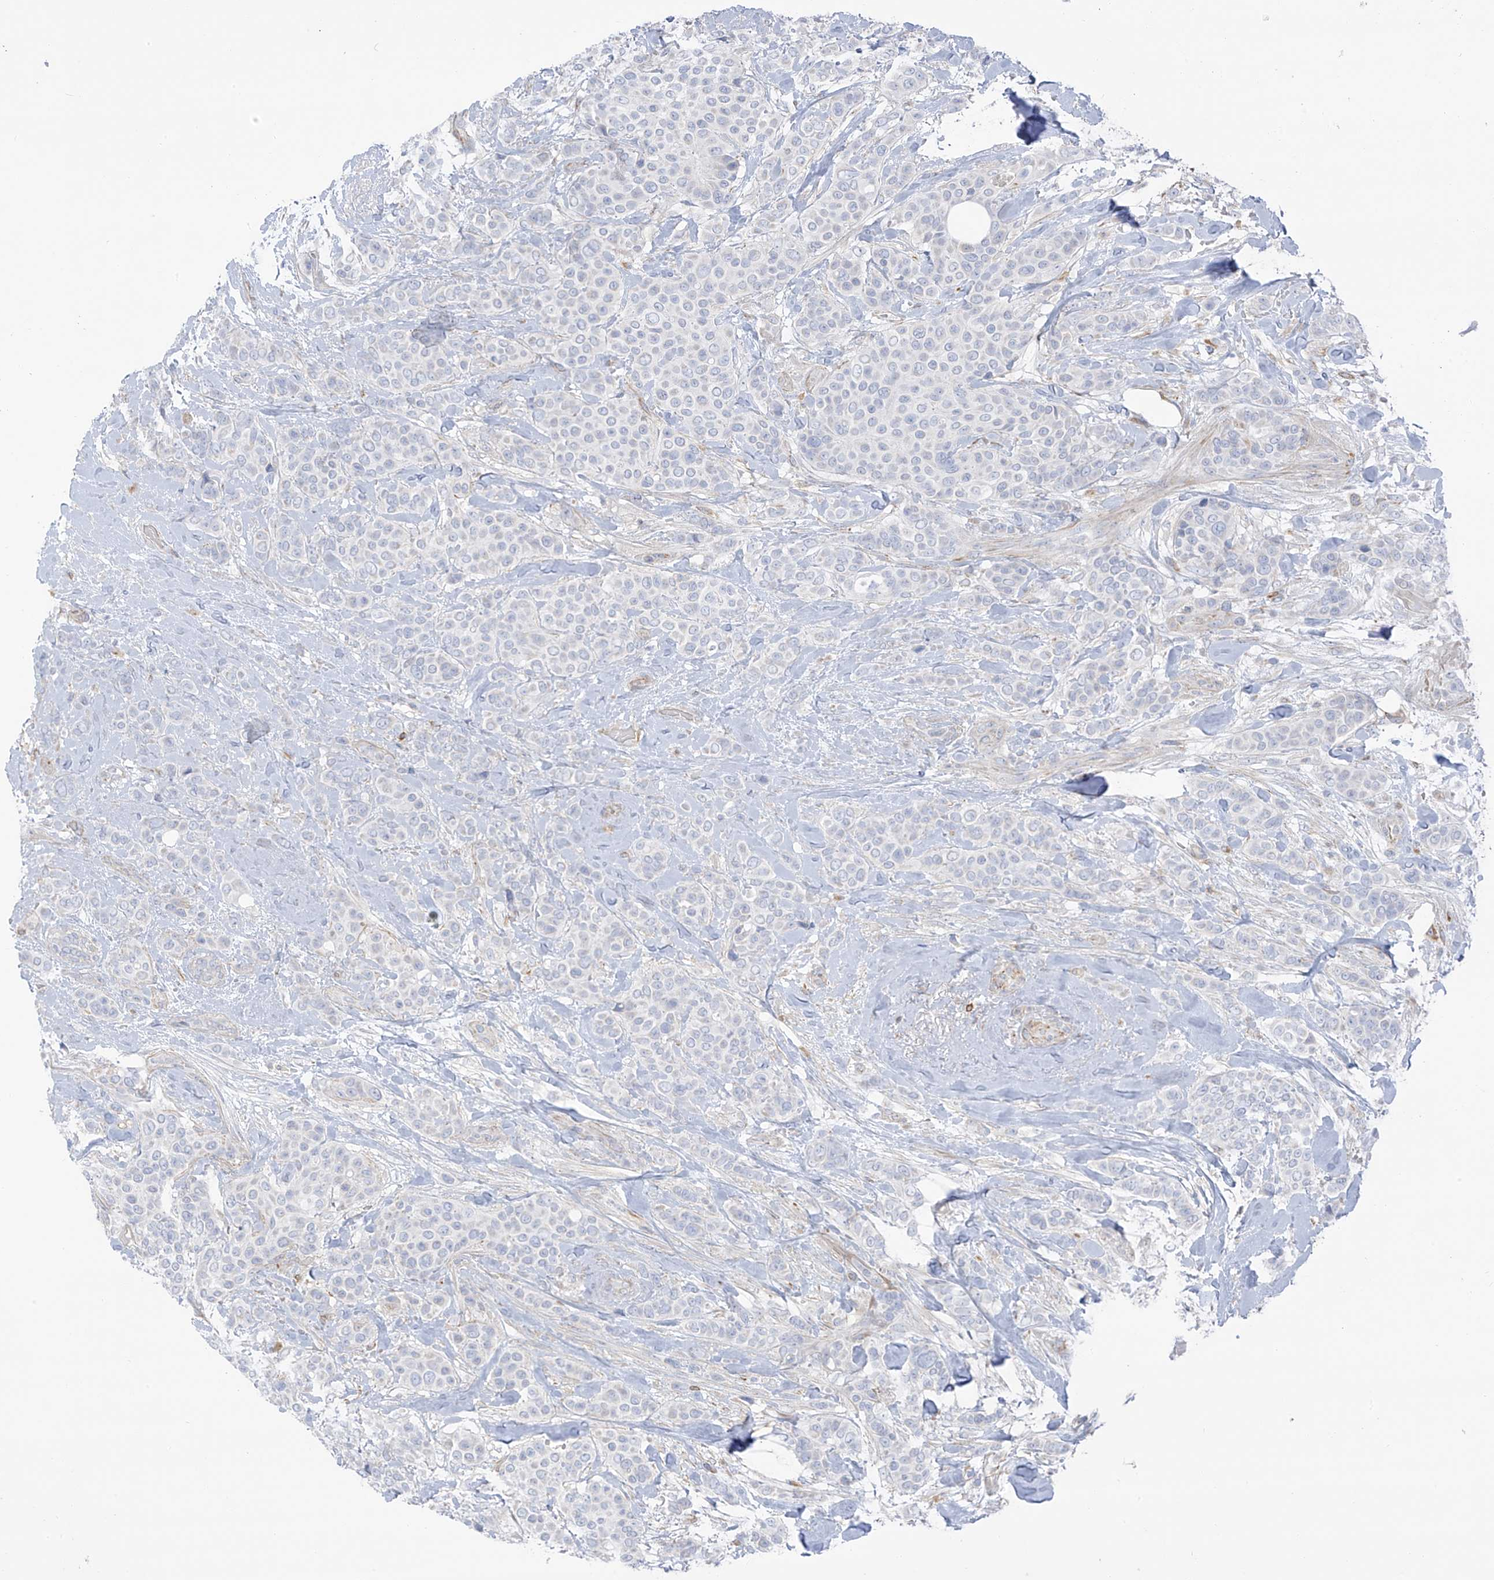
{"staining": {"intensity": "negative", "quantity": "none", "location": "none"}, "tissue": "breast cancer", "cell_type": "Tumor cells", "image_type": "cancer", "snomed": [{"axis": "morphology", "description": "Lobular carcinoma"}, {"axis": "topography", "description": "Breast"}], "caption": "Tumor cells show no significant staining in breast lobular carcinoma.", "gene": "TAL2", "patient": {"sex": "female", "age": 51}}